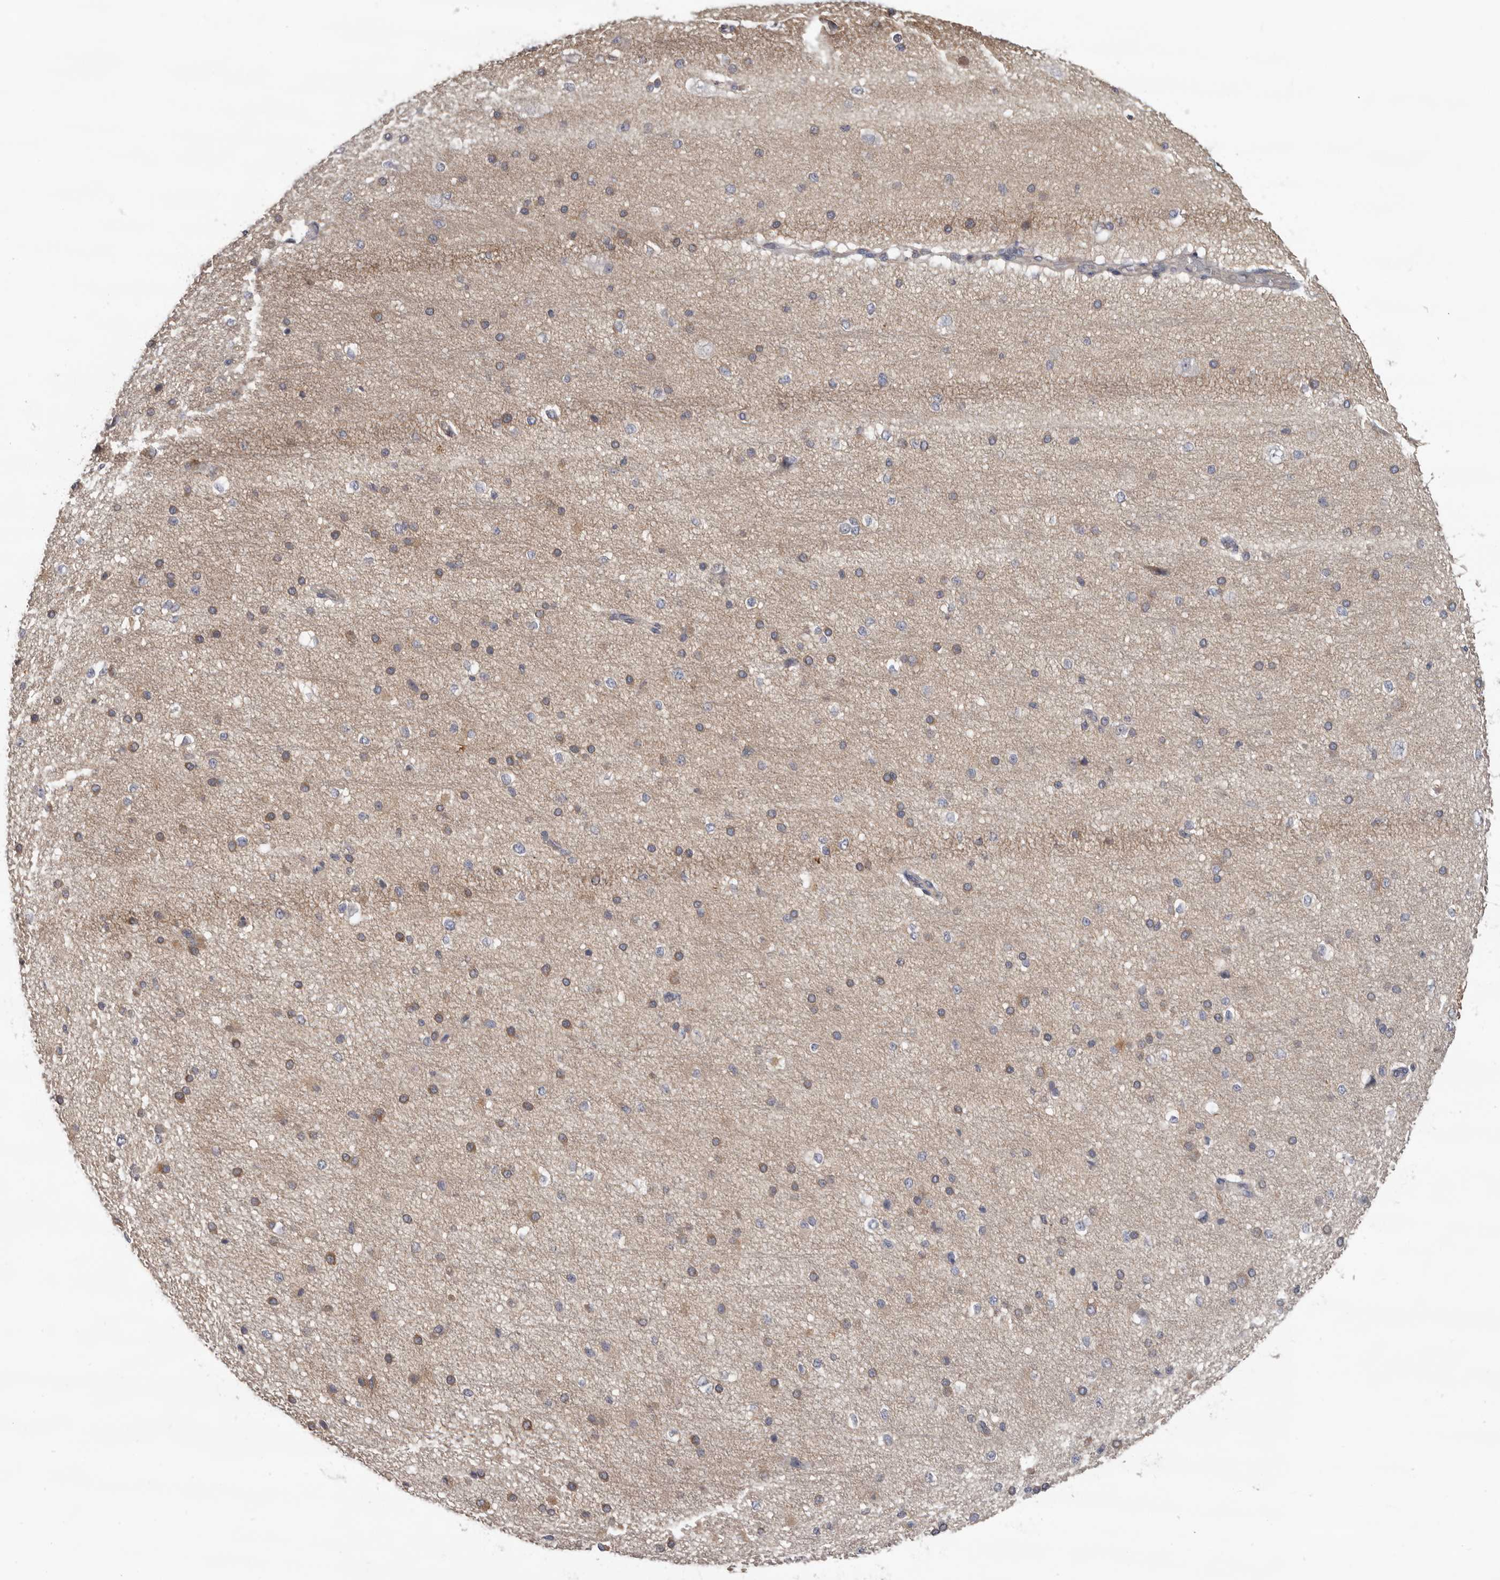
{"staining": {"intensity": "negative", "quantity": "none", "location": "none"}, "tissue": "cerebral cortex", "cell_type": "Endothelial cells", "image_type": "normal", "snomed": [{"axis": "morphology", "description": "Normal tissue, NOS"}, {"axis": "morphology", "description": "Developmental malformation"}, {"axis": "topography", "description": "Cerebral cortex"}], "caption": "Endothelial cells are negative for protein expression in benign human cerebral cortex. Brightfield microscopy of immunohistochemistry (IHC) stained with DAB (brown) and hematoxylin (blue), captured at high magnification.", "gene": "HINT3", "patient": {"sex": "female", "age": 30}}